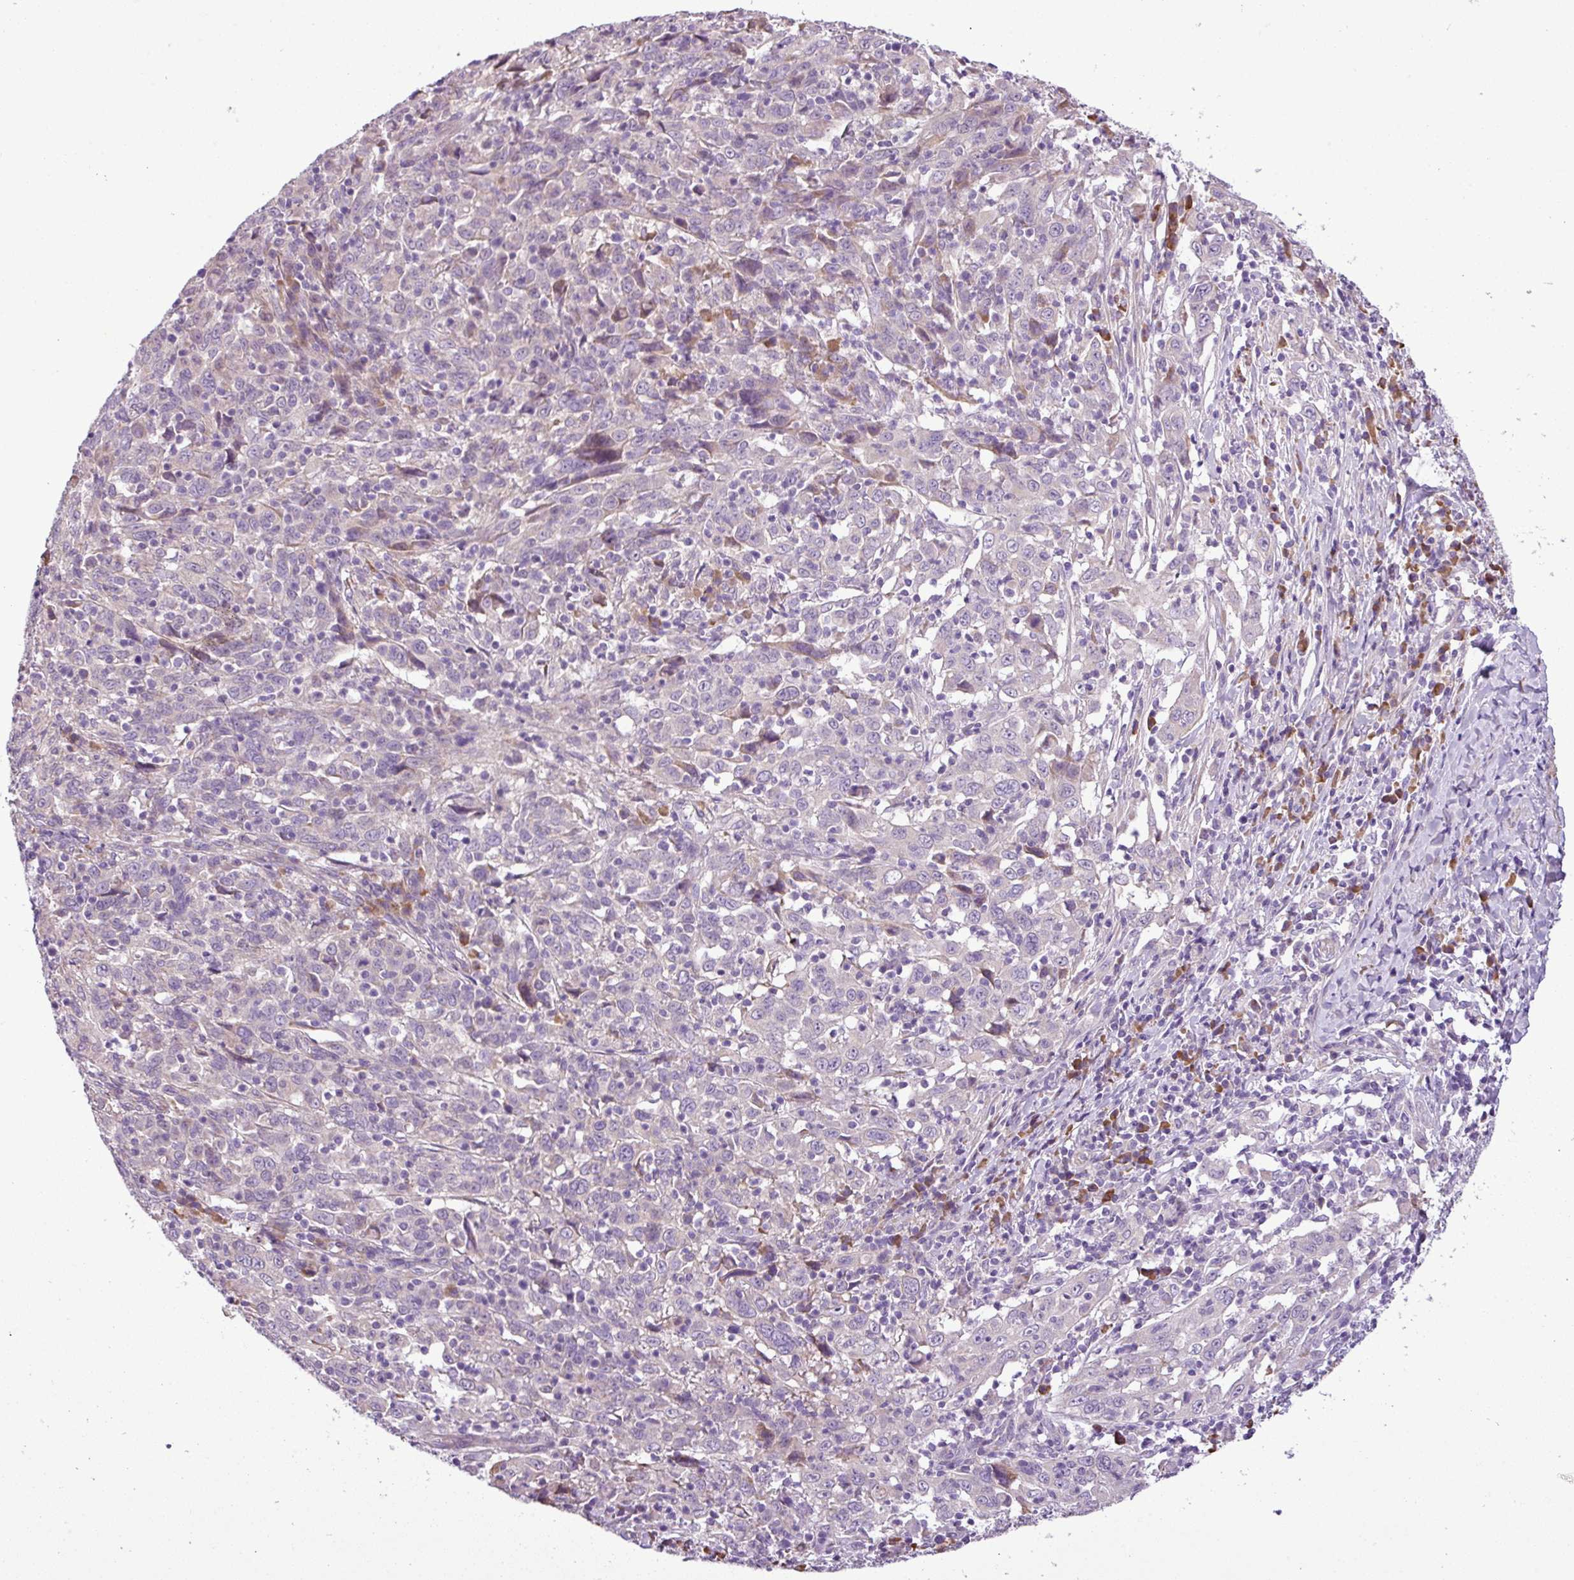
{"staining": {"intensity": "negative", "quantity": "none", "location": "none"}, "tissue": "cervical cancer", "cell_type": "Tumor cells", "image_type": "cancer", "snomed": [{"axis": "morphology", "description": "Squamous cell carcinoma, NOS"}, {"axis": "topography", "description": "Cervix"}], "caption": "Tumor cells are negative for protein expression in human cervical squamous cell carcinoma.", "gene": "MOCS3", "patient": {"sex": "female", "age": 46}}